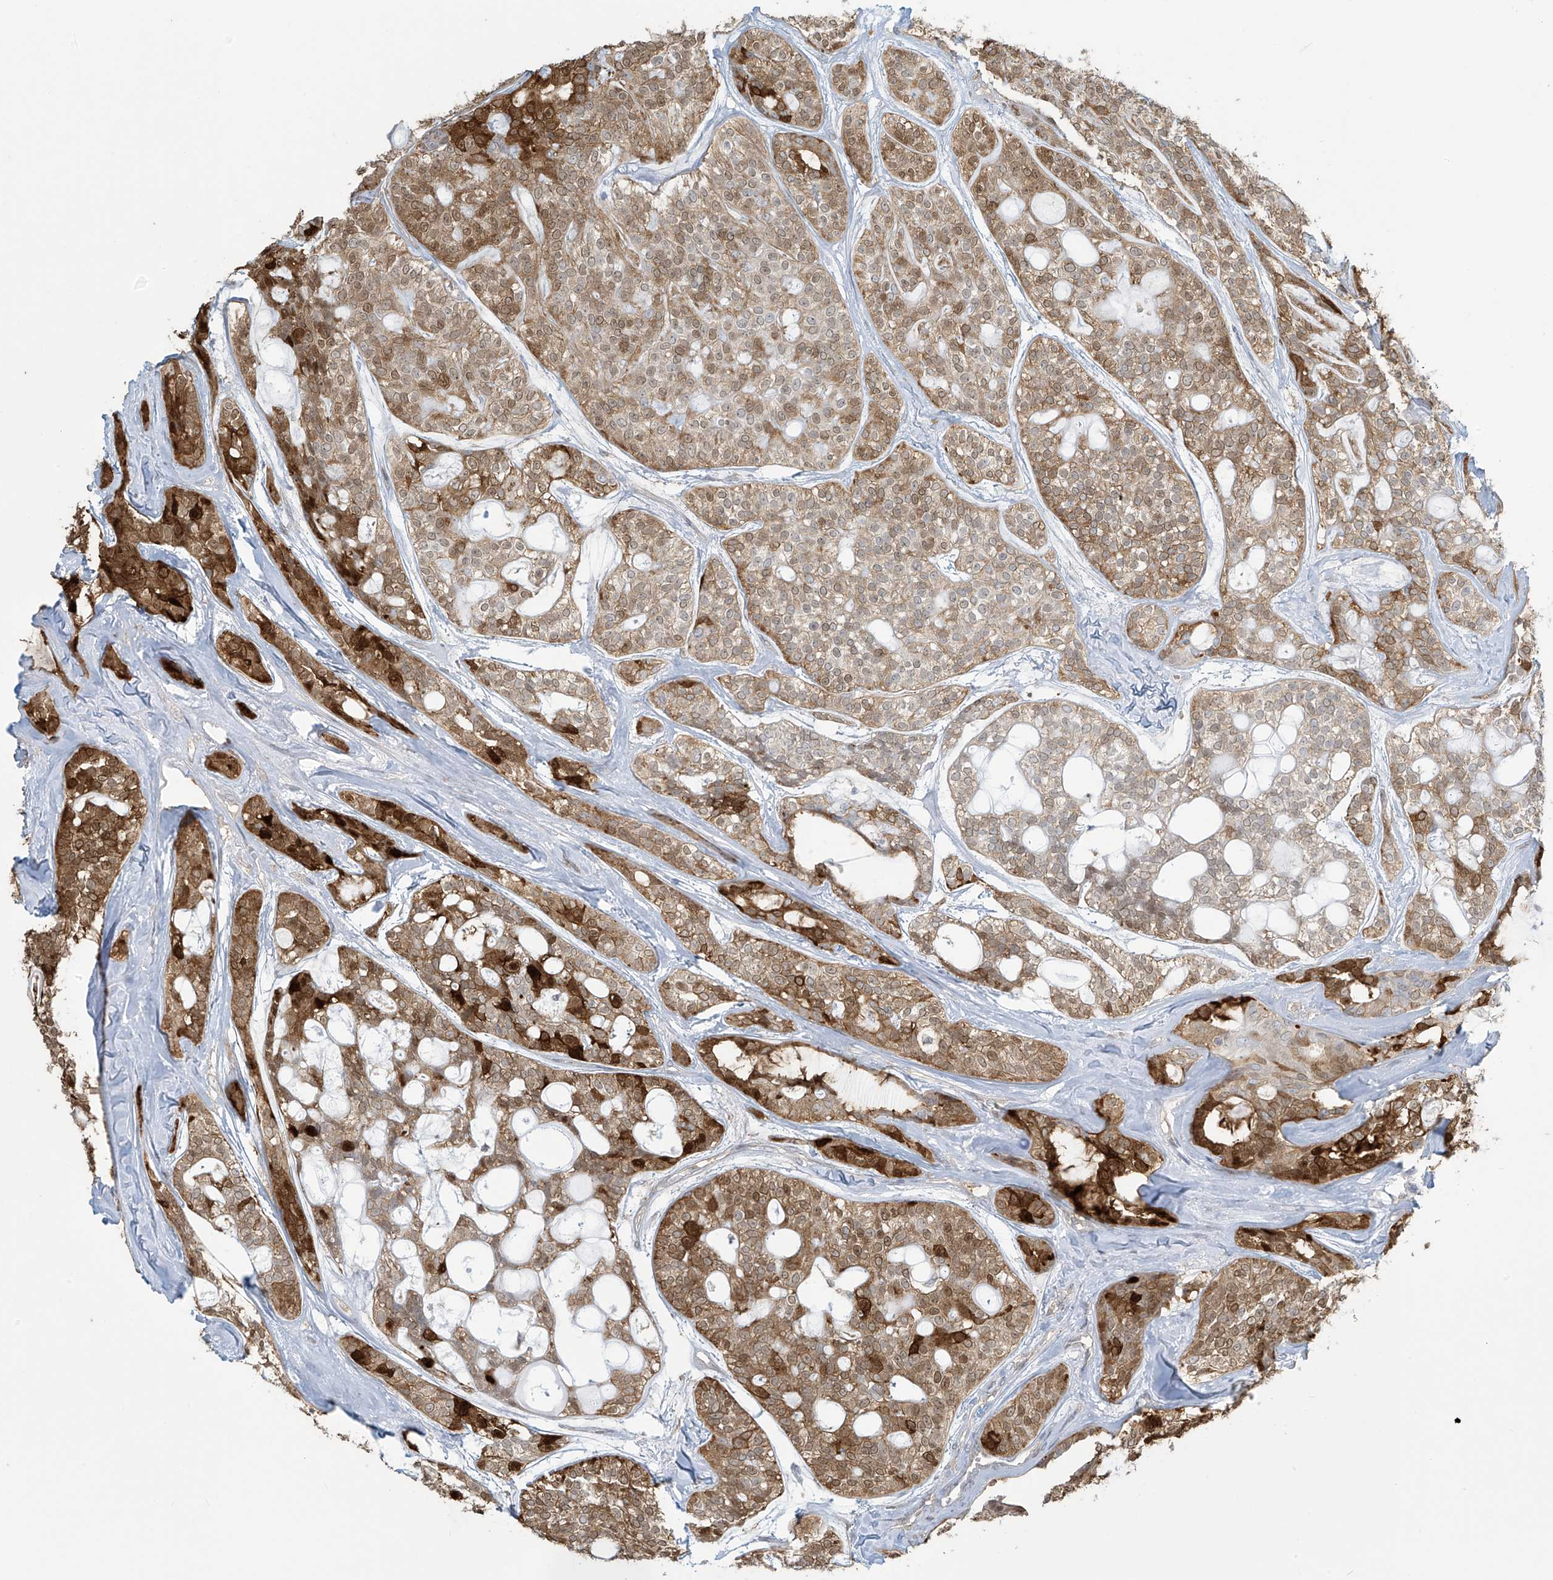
{"staining": {"intensity": "moderate", "quantity": ">75%", "location": "cytoplasmic/membranous,nuclear"}, "tissue": "head and neck cancer", "cell_type": "Tumor cells", "image_type": "cancer", "snomed": [{"axis": "morphology", "description": "Adenocarcinoma, NOS"}, {"axis": "topography", "description": "Head-Neck"}], "caption": "Head and neck adenocarcinoma stained with DAB IHC shows medium levels of moderate cytoplasmic/membranous and nuclear positivity in approximately >75% of tumor cells.", "gene": "TAGAP", "patient": {"sex": "male", "age": 66}}